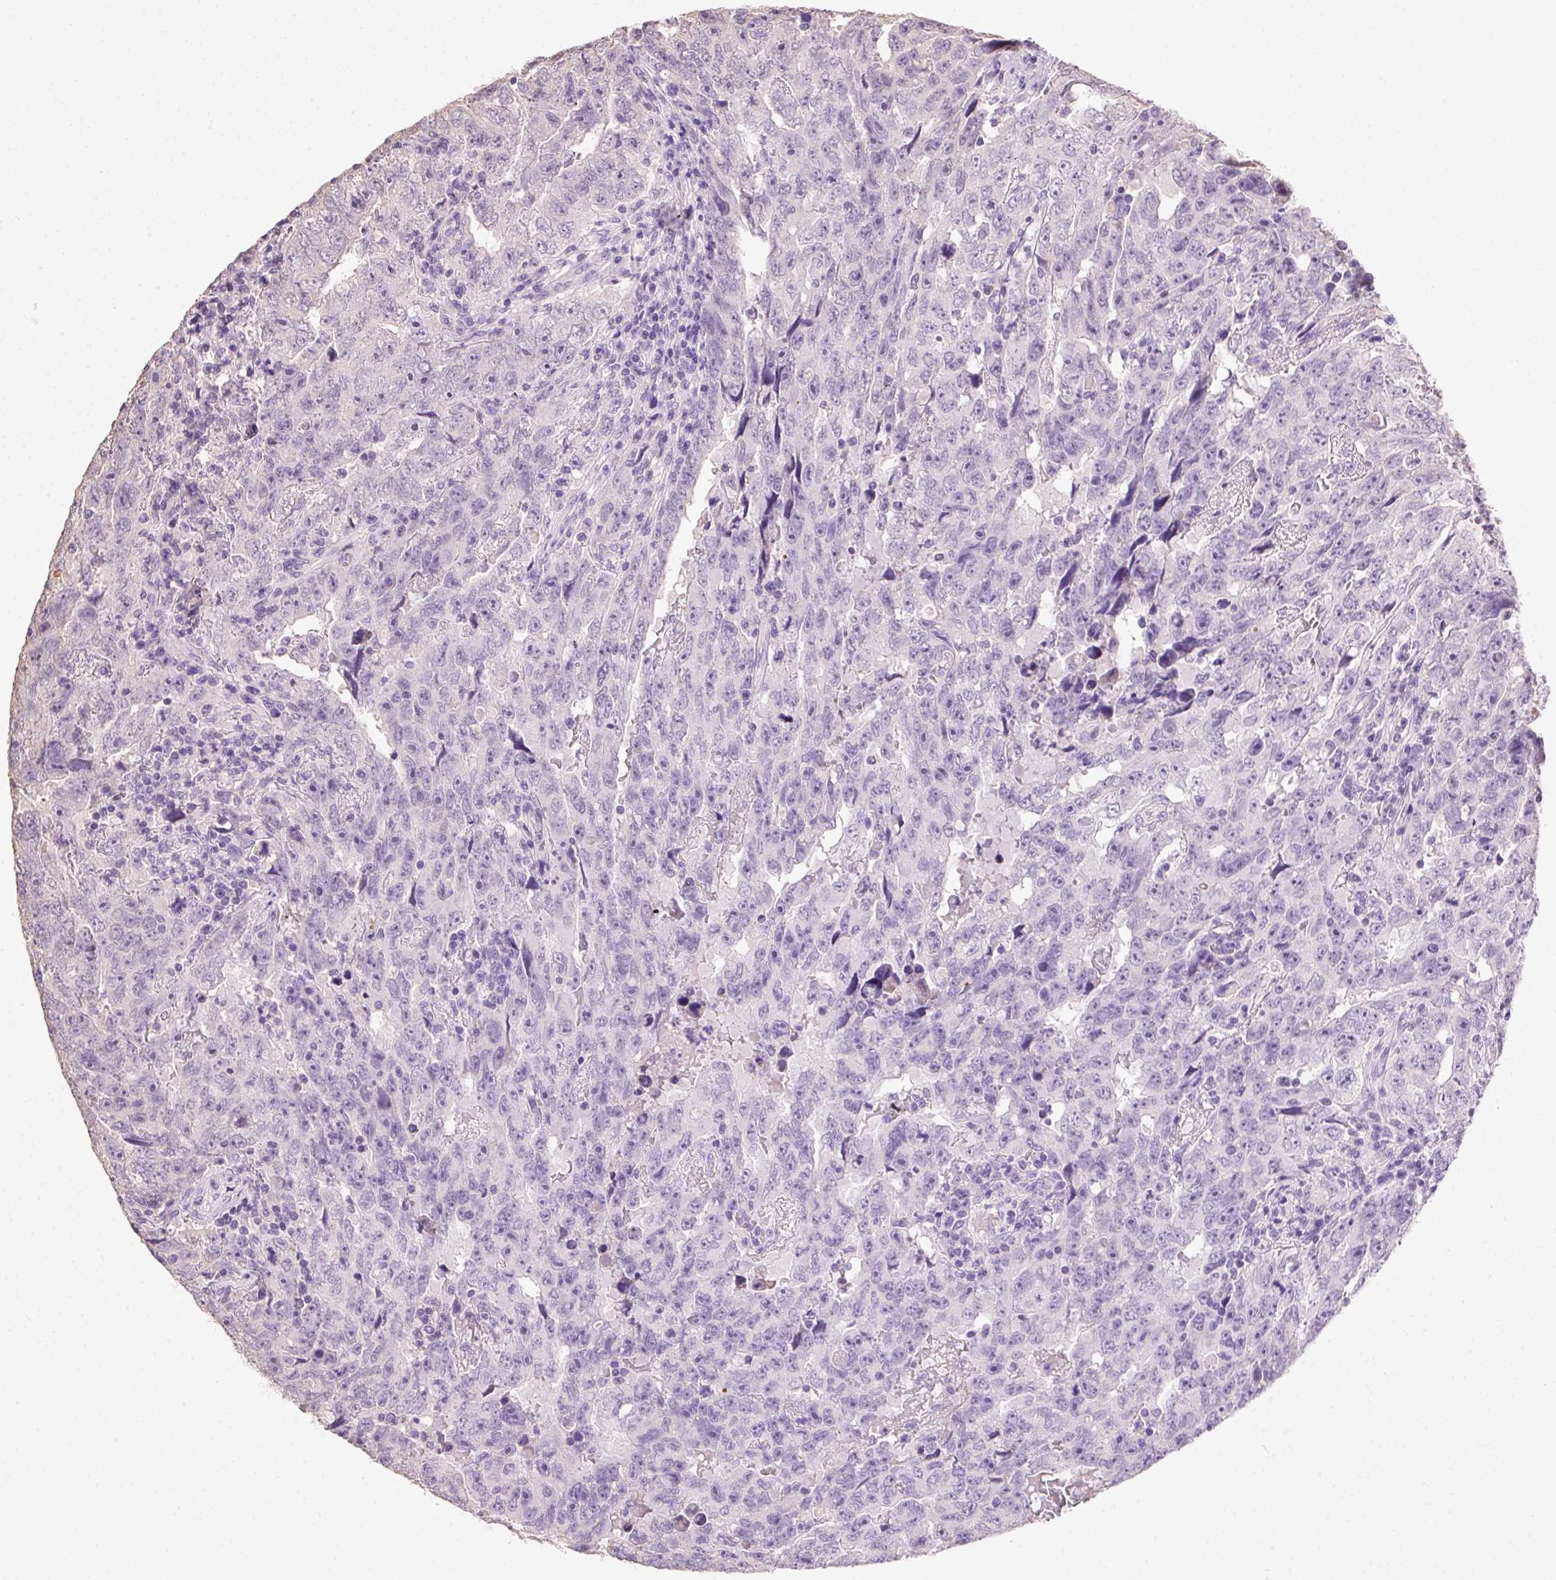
{"staining": {"intensity": "negative", "quantity": "none", "location": "none"}, "tissue": "testis cancer", "cell_type": "Tumor cells", "image_type": "cancer", "snomed": [{"axis": "morphology", "description": "Carcinoma, Embryonal, NOS"}, {"axis": "topography", "description": "Testis"}], "caption": "IHC image of human testis embryonal carcinoma stained for a protein (brown), which reveals no expression in tumor cells.", "gene": "SYCE2", "patient": {"sex": "male", "age": 24}}